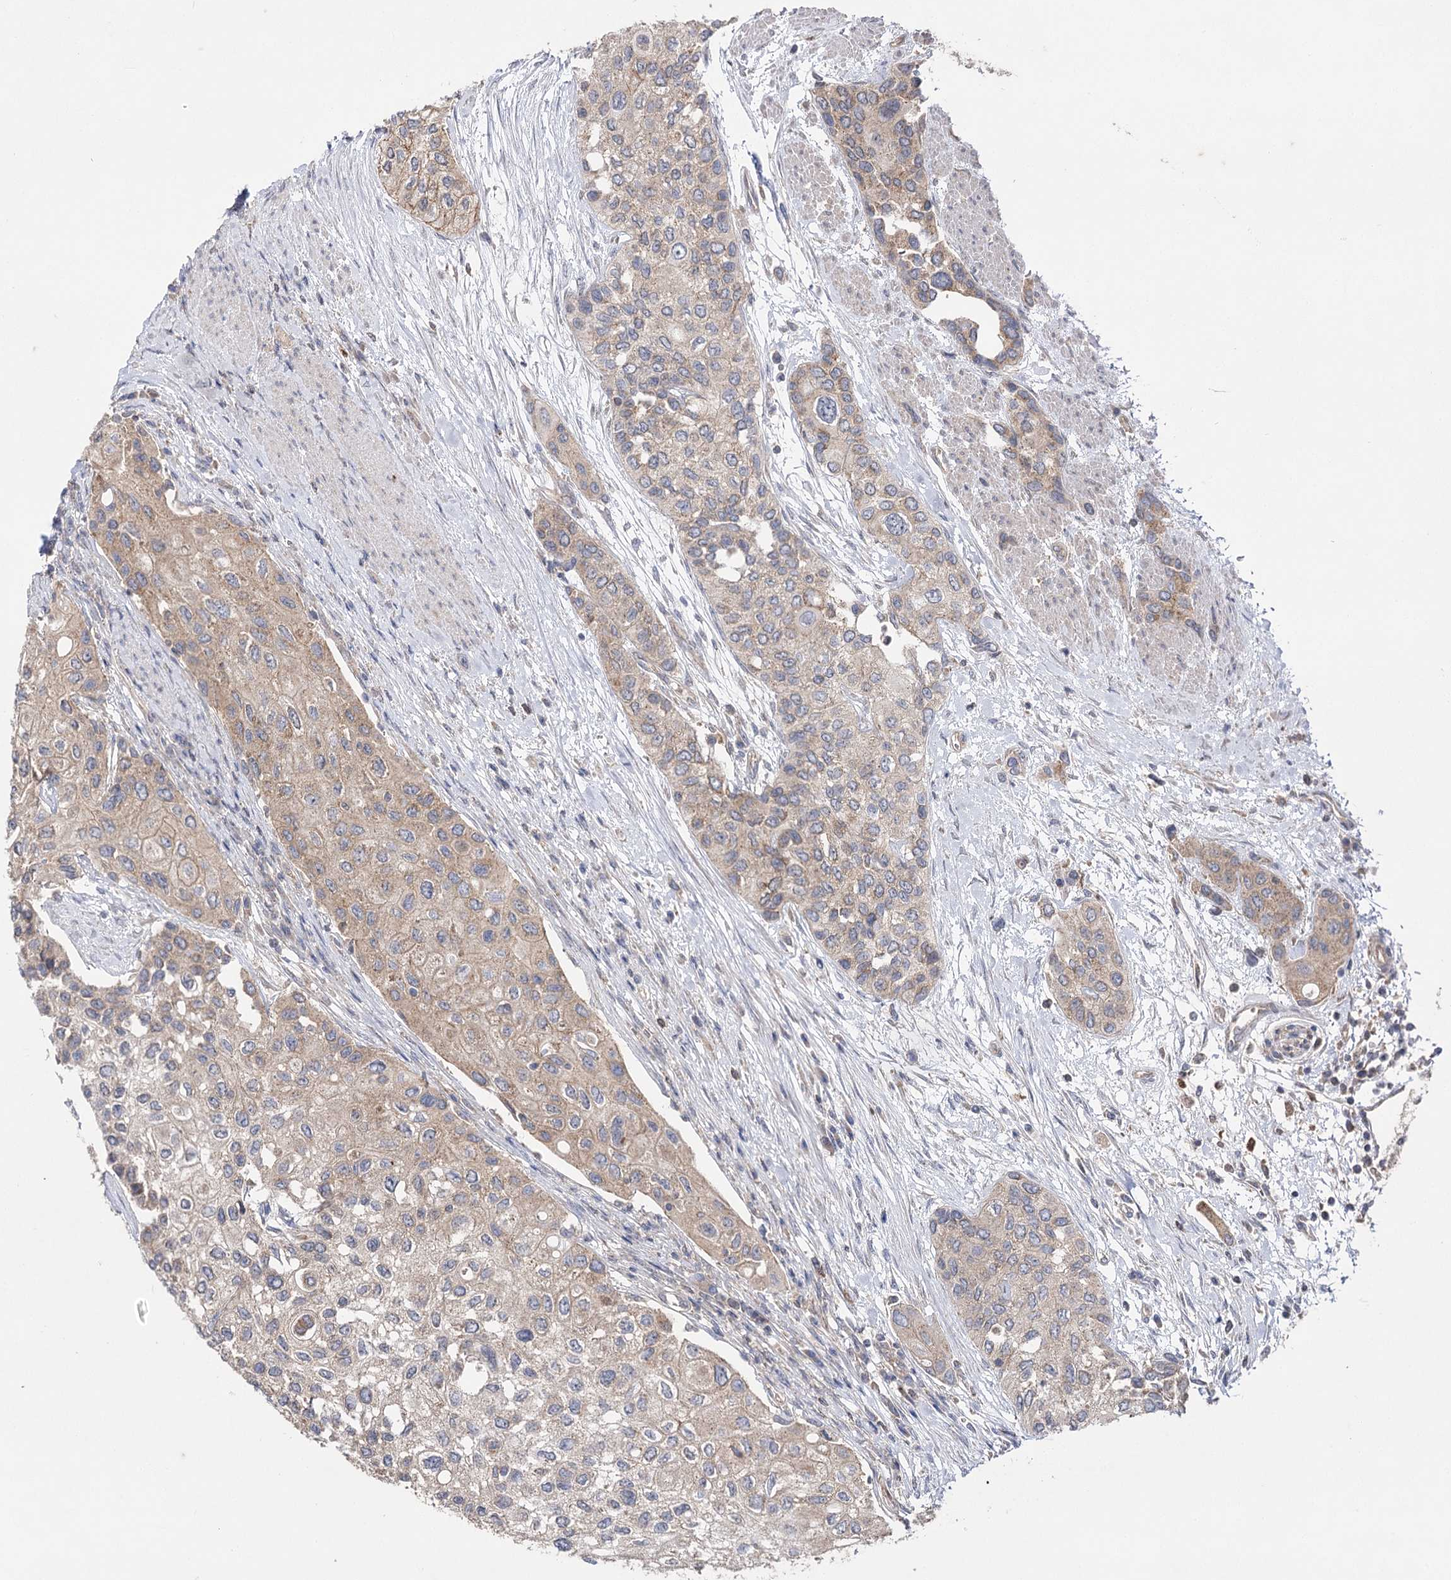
{"staining": {"intensity": "weak", "quantity": ">75%", "location": "cytoplasmic/membranous"}, "tissue": "urothelial cancer", "cell_type": "Tumor cells", "image_type": "cancer", "snomed": [{"axis": "morphology", "description": "Normal tissue, NOS"}, {"axis": "morphology", "description": "Urothelial carcinoma, High grade"}, {"axis": "topography", "description": "Vascular tissue"}, {"axis": "topography", "description": "Urinary bladder"}], "caption": "Immunohistochemical staining of human urothelial cancer shows weak cytoplasmic/membranous protein positivity in about >75% of tumor cells.", "gene": "AURKC", "patient": {"sex": "female", "age": 56}}